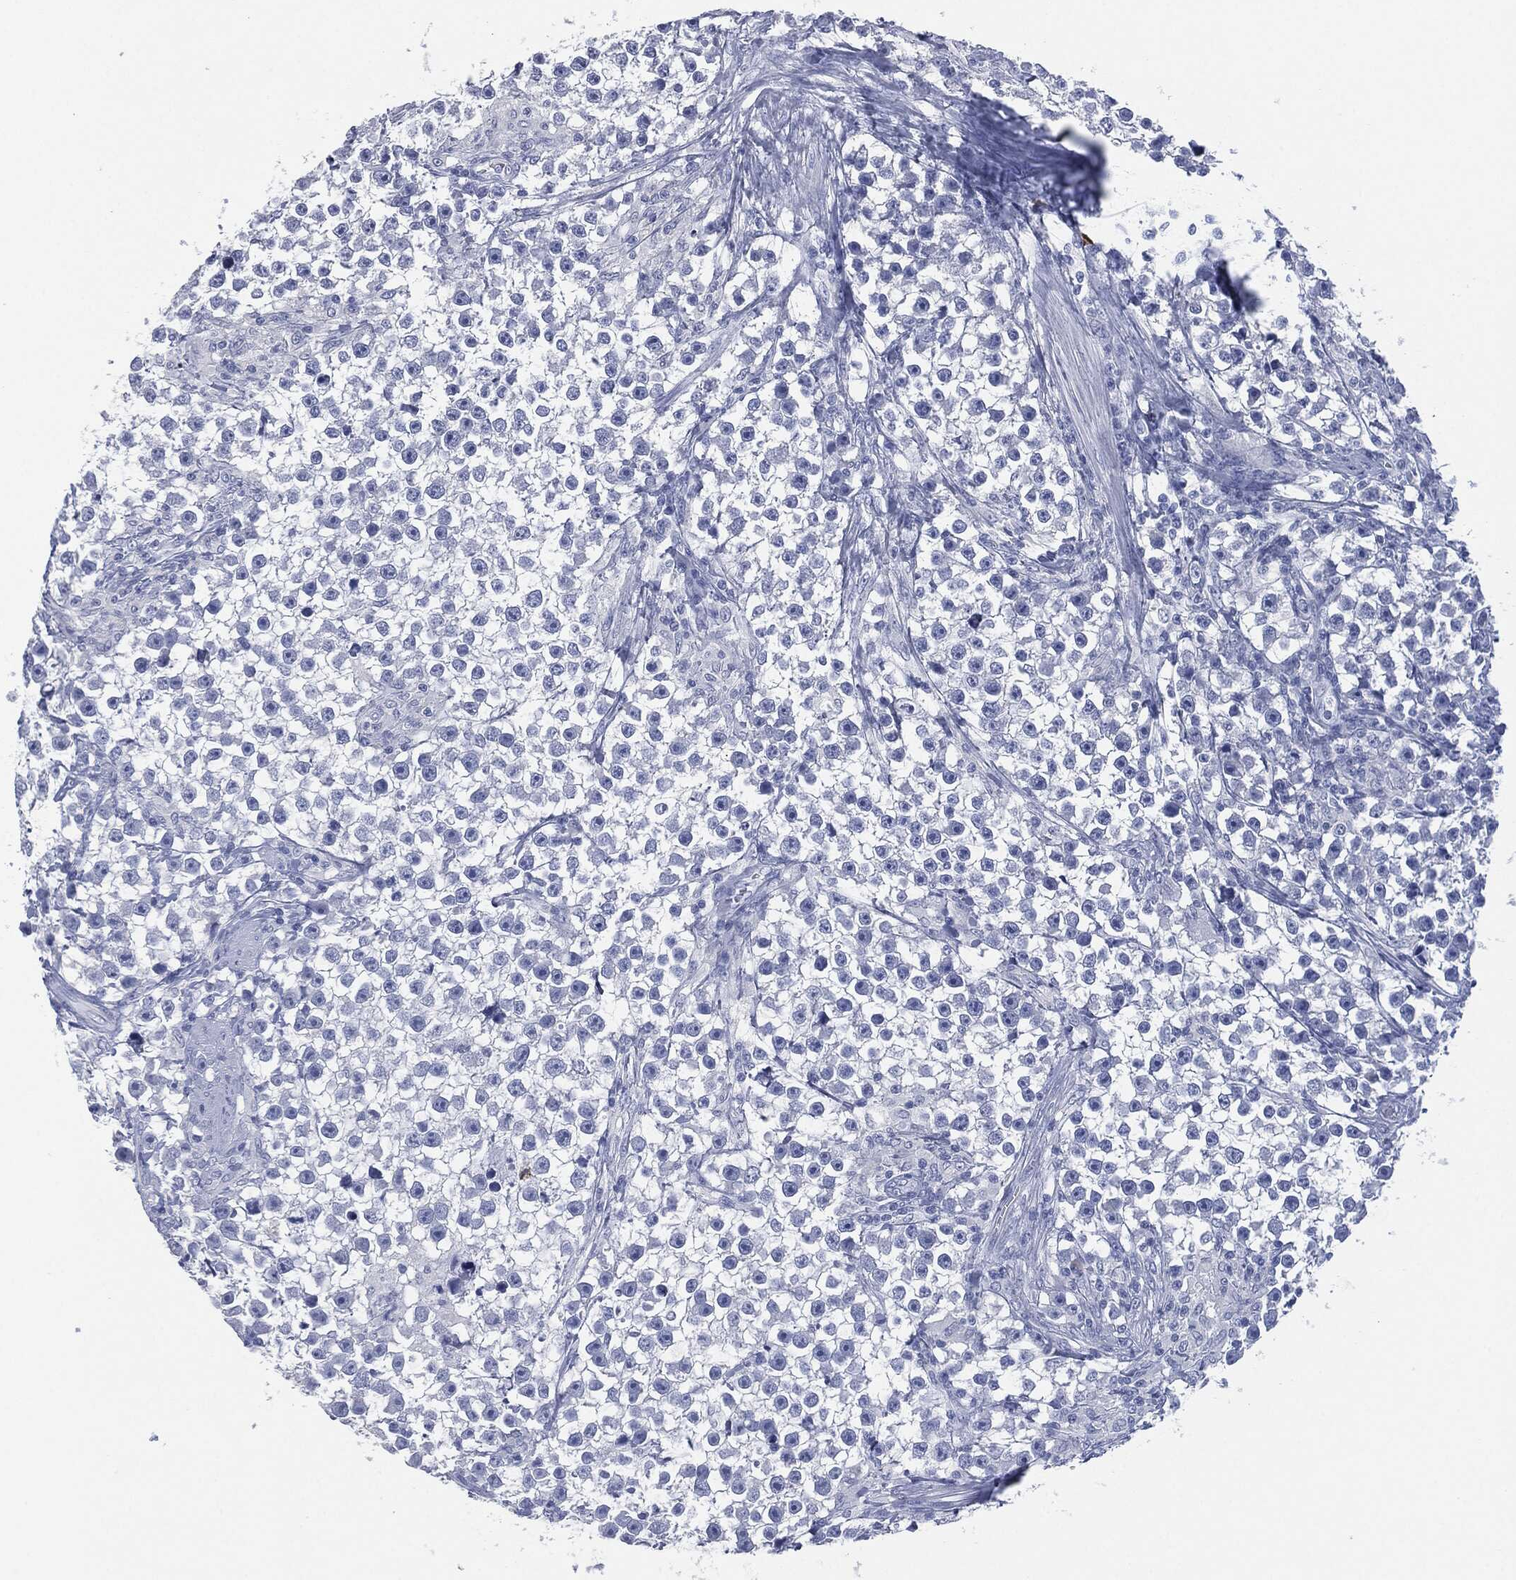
{"staining": {"intensity": "negative", "quantity": "none", "location": "none"}, "tissue": "testis cancer", "cell_type": "Tumor cells", "image_type": "cancer", "snomed": [{"axis": "morphology", "description": "Seminoma, NOS"}, {"axis": "topography", "description": "Testis"}], "caption": "The micrograph displays no staining of tumor cells in testis cancer (seminoma).", "gene": "CEACAM8", "patient": {"sex": "male", "age": 59}}